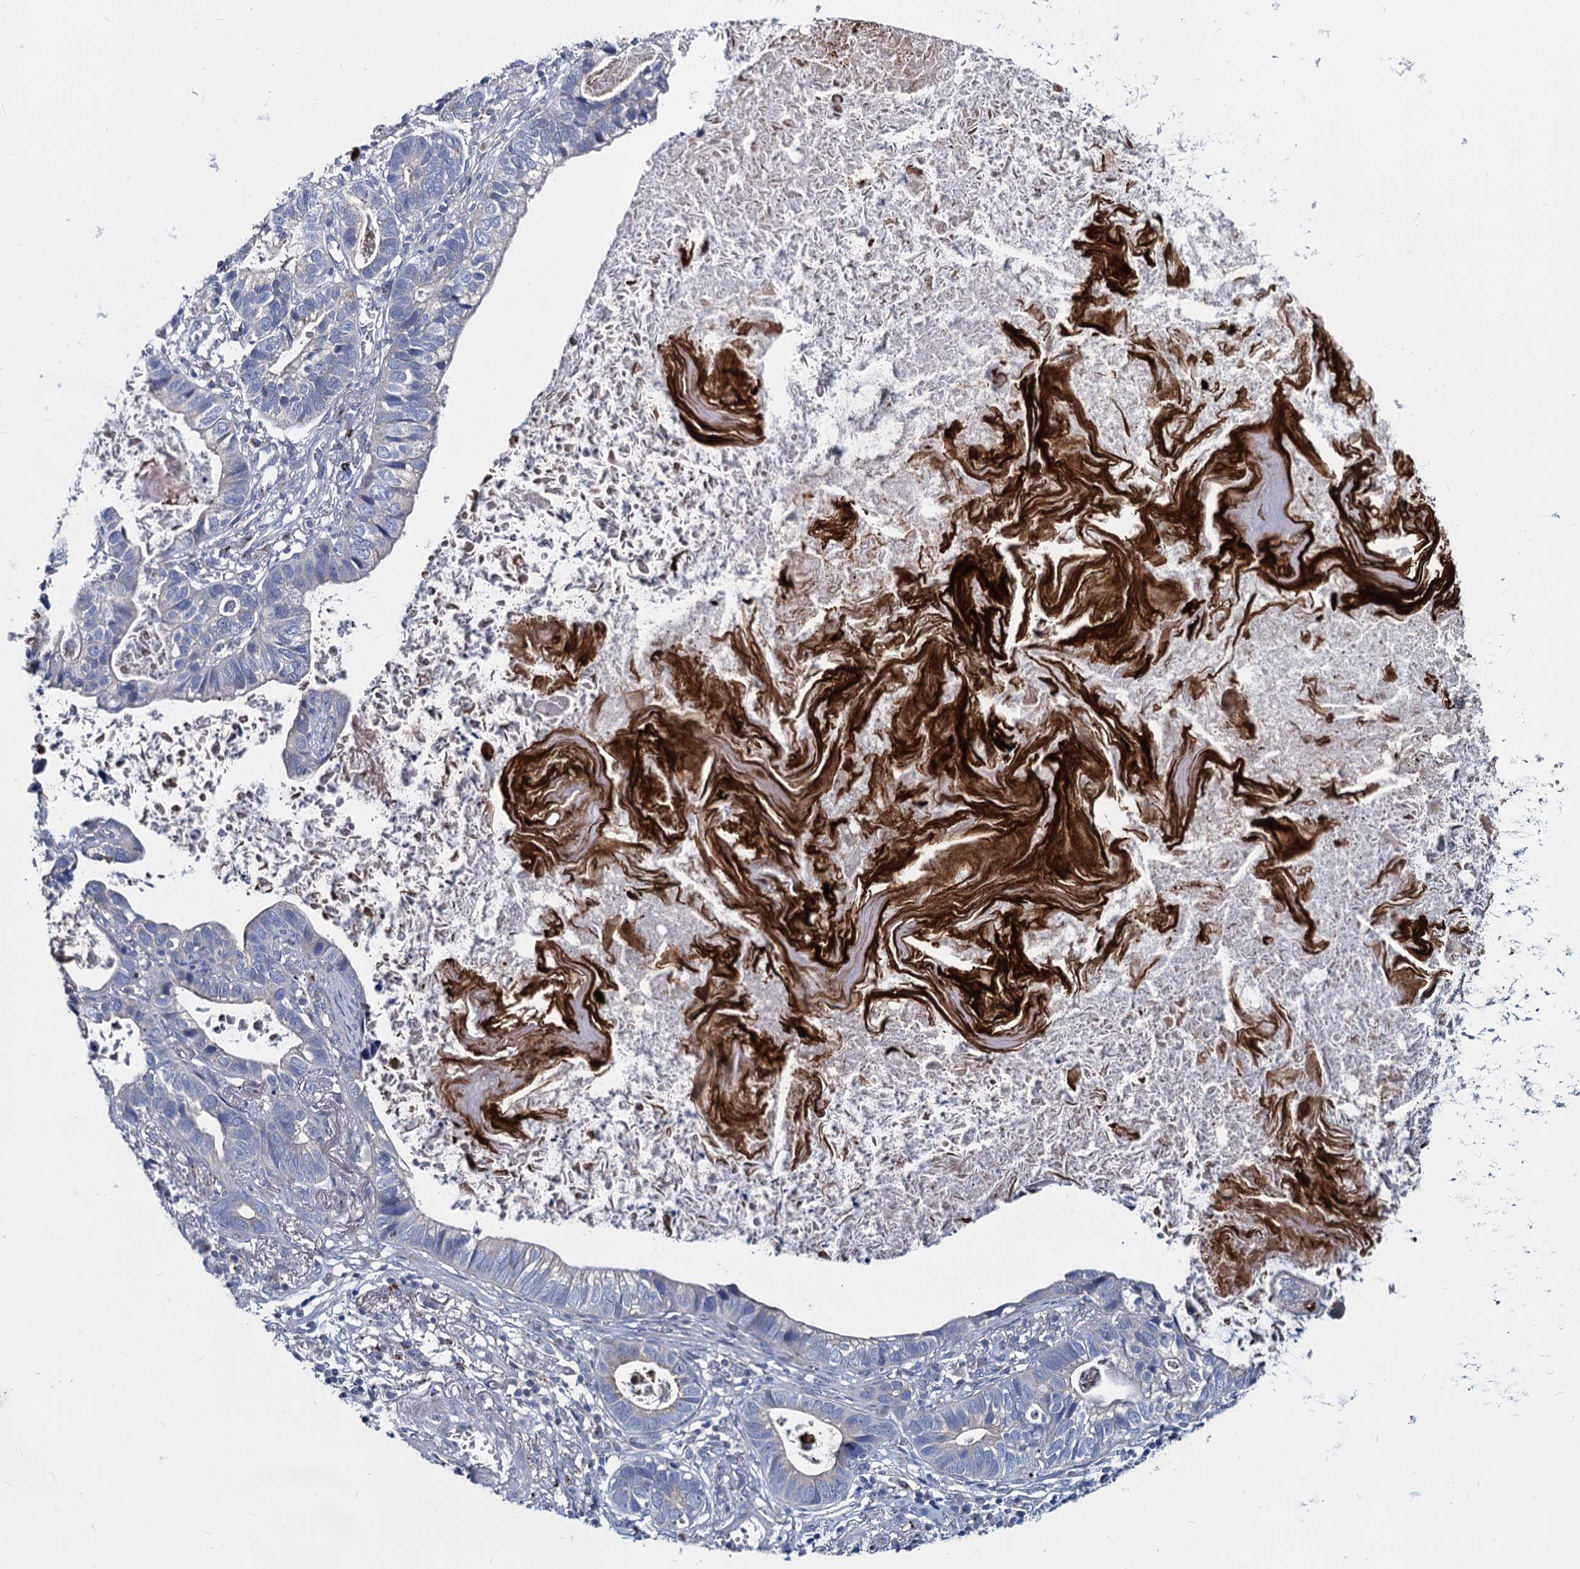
{"staining": {"intensity": "negative", "quantity": "none", "location": "none"}, "tissue": "lung cancer", "cell_type": "Tumor cells", "image_type": "cancer", "snomed": [{"axis": "morphology", "description": "Adenocarcinoma, NOS"}, {"axis": "topography", "description": "Lung"}], "caption": "An IHC photomicrograph of lung adenocarcinoma is shown. There is no staining in tumor cells of lung adenocarcinoma.", "gene": "AGBL4", "patient": {"sex": "male", "age": 67}}